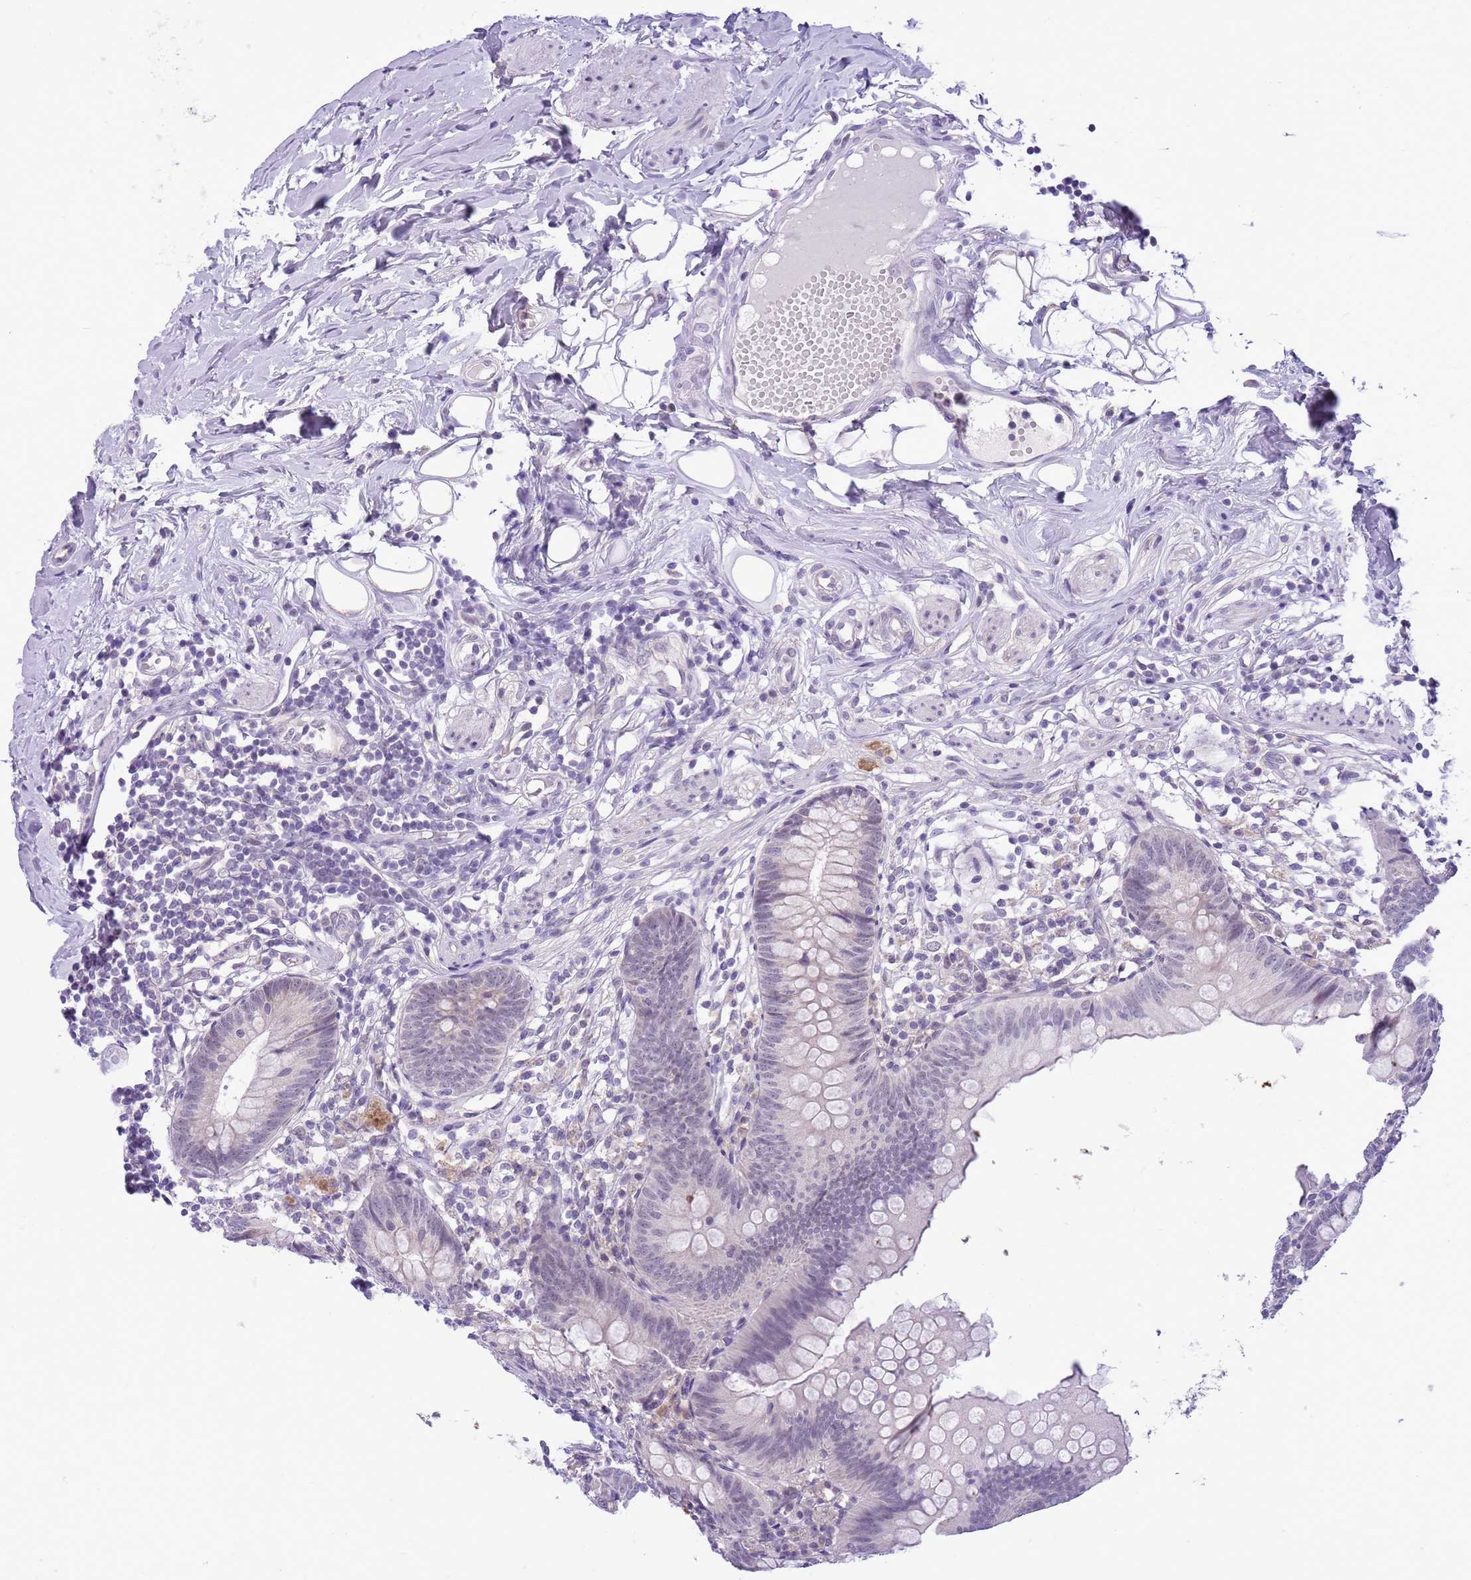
{"staining": {"intensity": "negative", "quantity": "none", "location": "none"}, "tissue": "appendix", "cell_type": "Glandular cells", "image_type": "normal", "snomed": [{"axis": "morphology", "description": "Normal tissue, NOS"}, {"axis": "topography", "description": "Appendix"}], "caption": "A histopathology image of appendix stained for a protein exhibits no brown staining in glandular cells.", "gene": "FAM120C", "patient": {"sex": "female", "age": 62}}